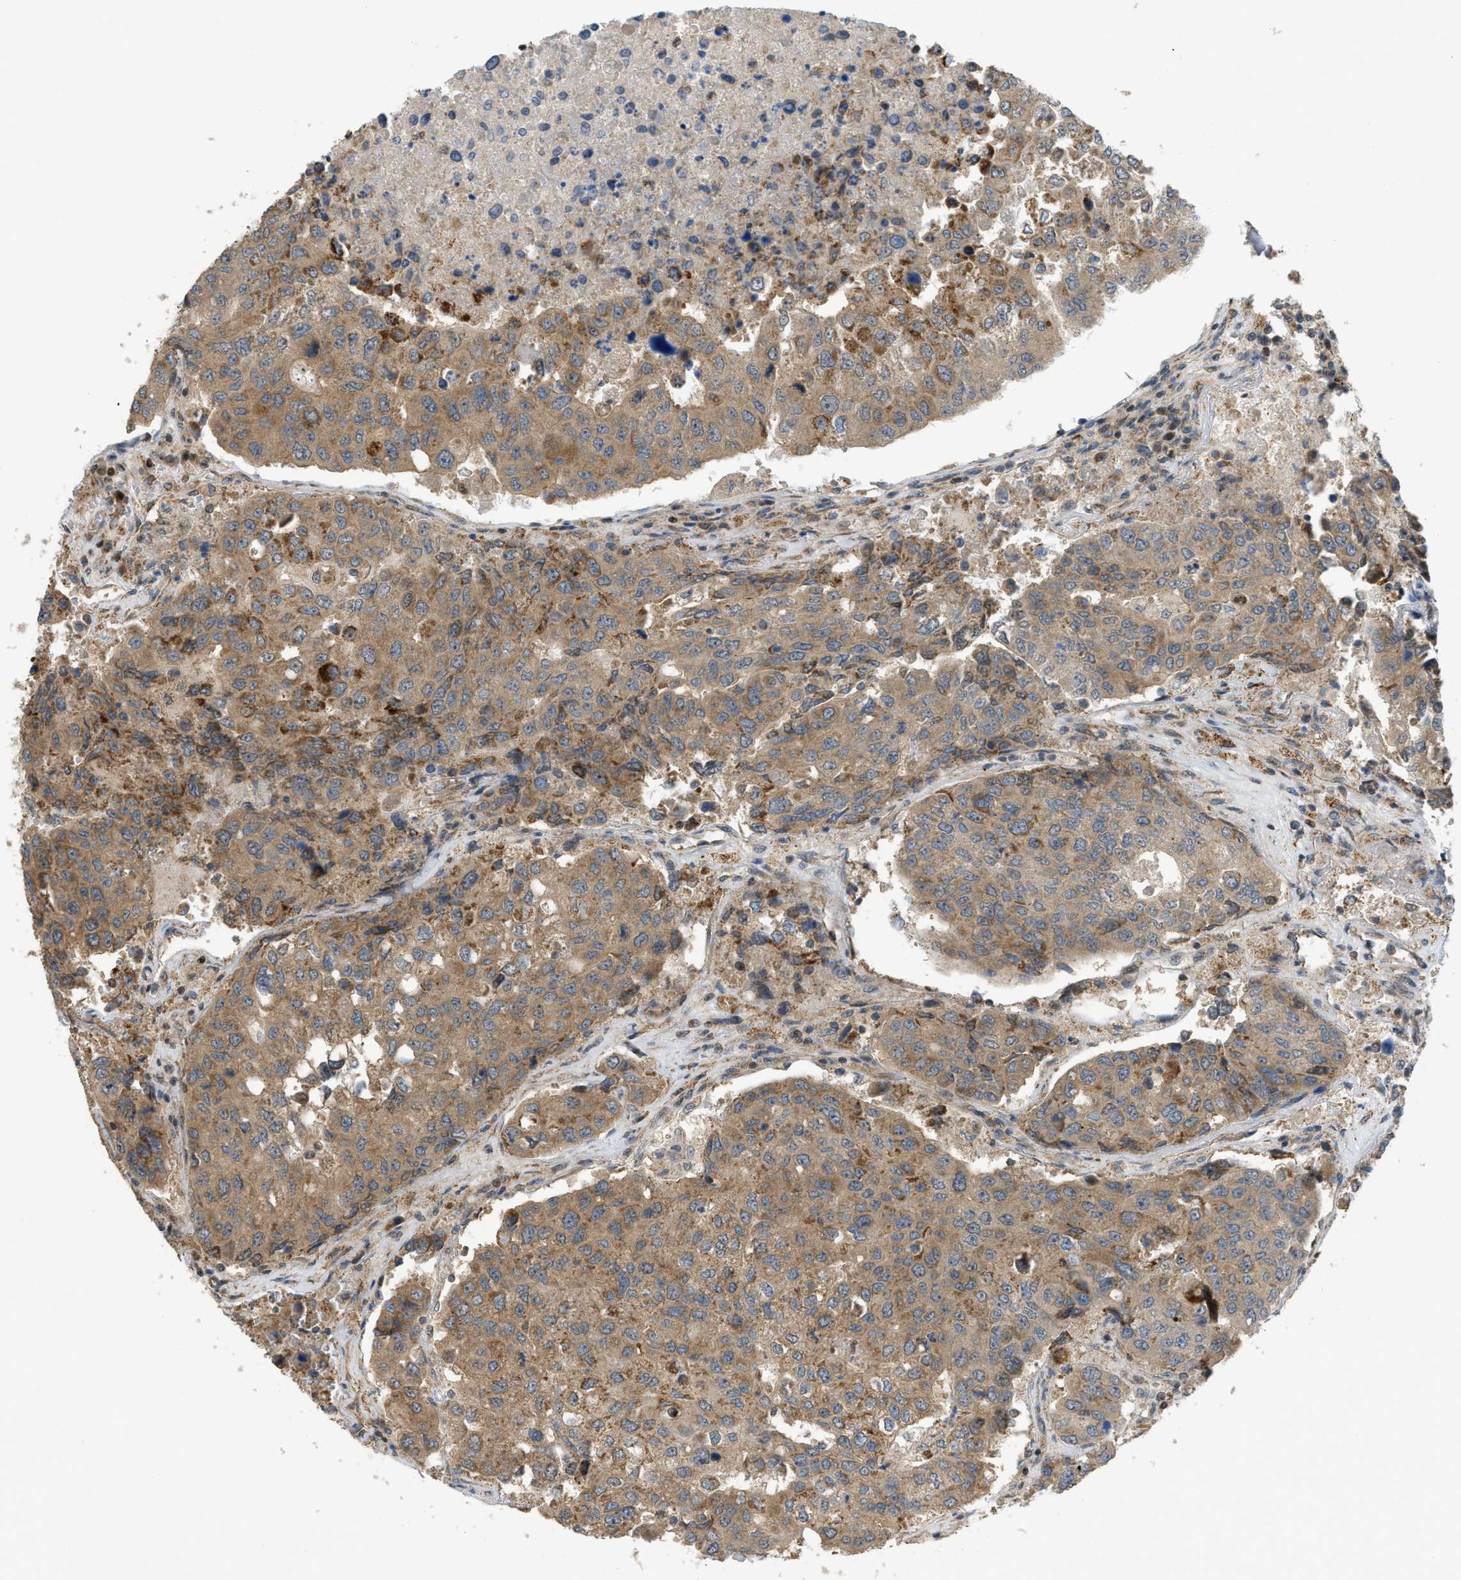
{"staining": {"intensity": "moderate", "quantity": ">75%", "location": "cytoplasmic/membranous"}, "tissue": "urothelial cancer", "cell_type": "Tumor cells", "image_type": "cancer", "snomed": [{"axis": "morphology", "description": "Urothelial carcinoma, High grade"}, {"axis": "topography", "description": "Lymph node"}, {"axis": "topography", "description": "Urinary bladder"}], "caption": "Protein staining of urothelial cancer tissue demonstrates moderate cytoplasmic/membranous staining in about >75% of tumor cells. (Stains: DAB (3,3'-diaminobenzidine) in brown, nuclei in blue, Microscopy: brightfield microscopy at high magnification).", "gene": "CCDC186", "patient": {"sex": "male", "age": 51}}